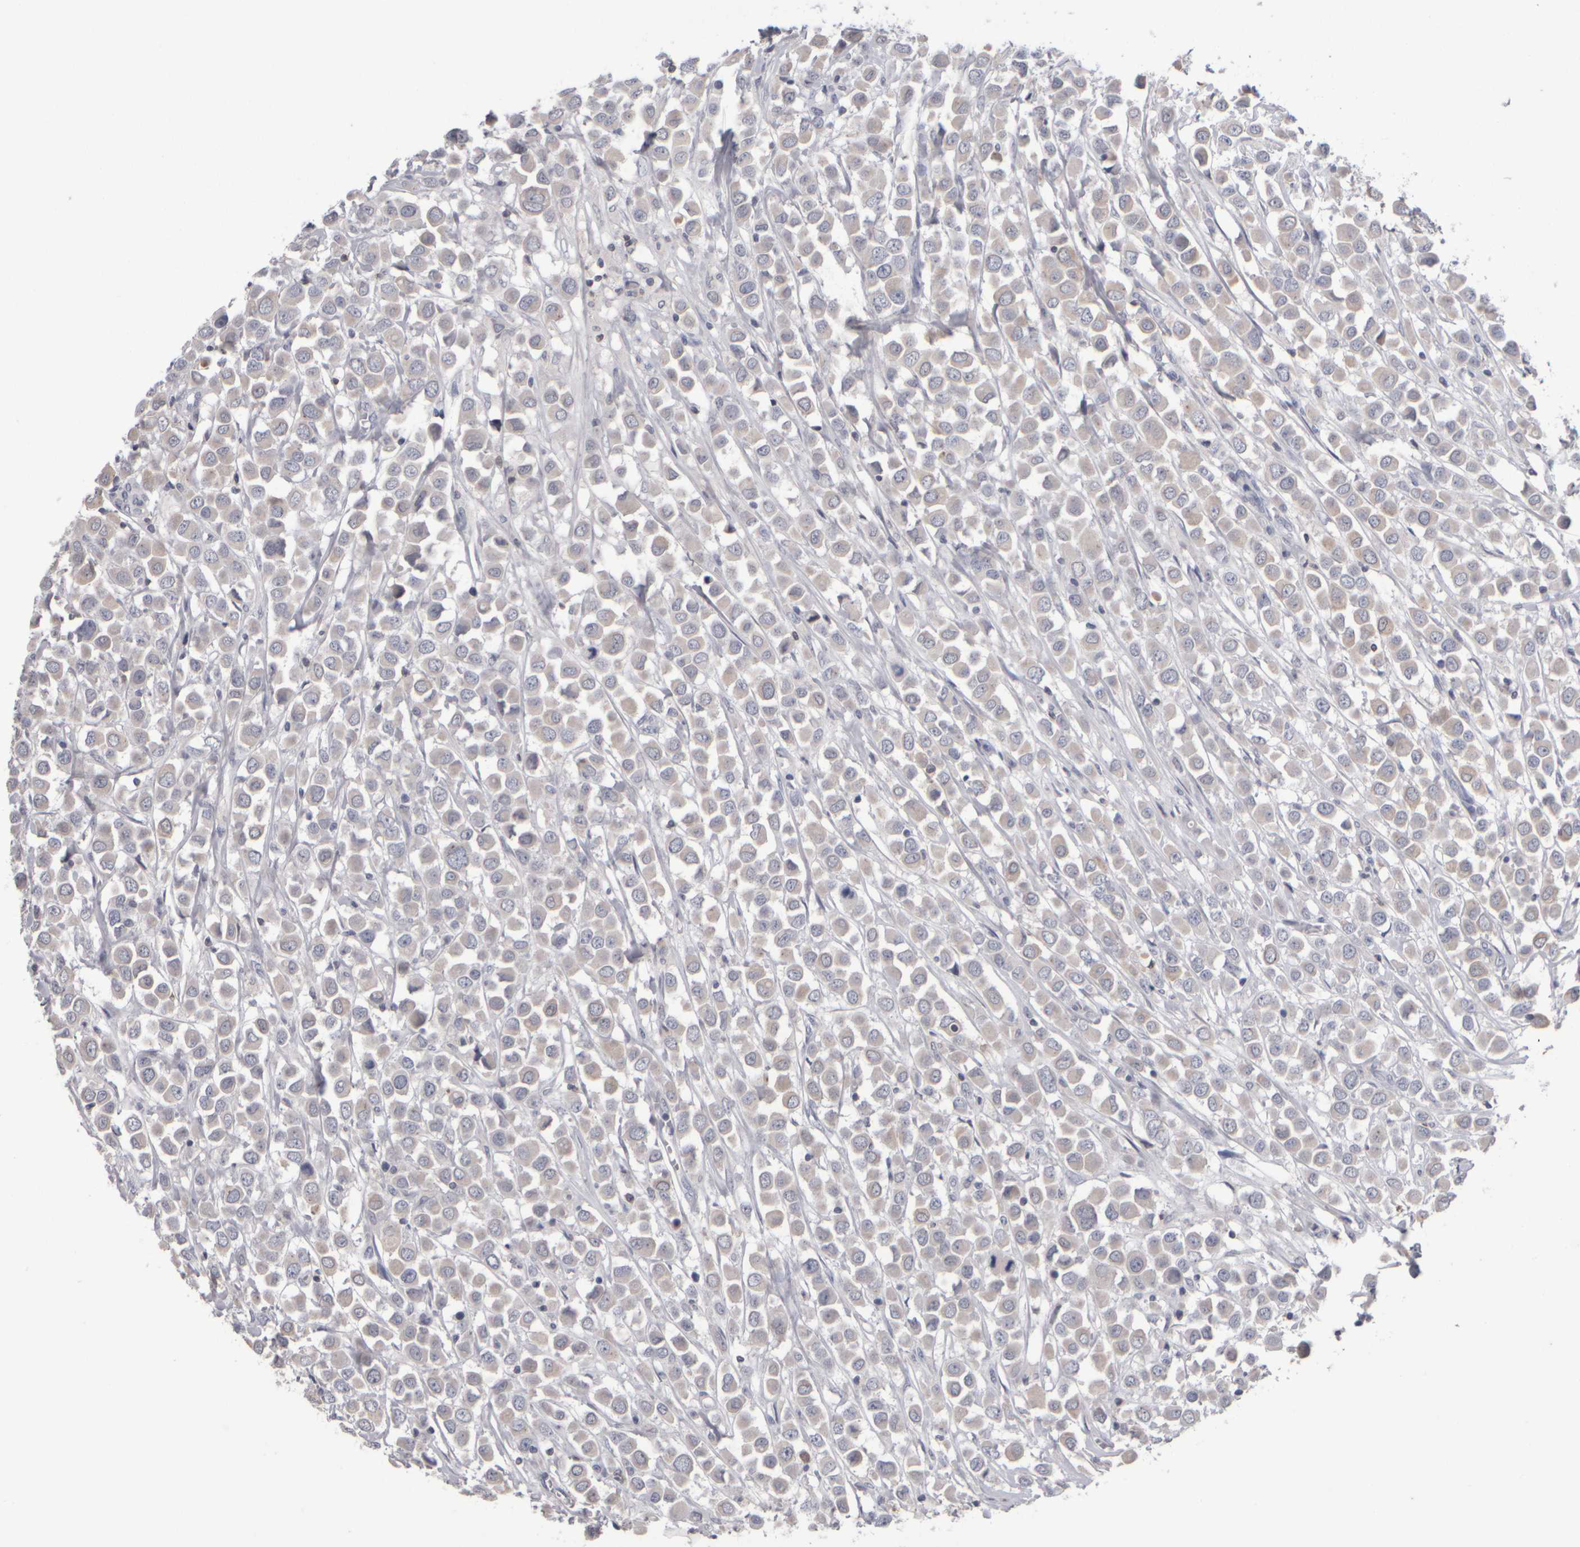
{"staining": {"intensity": "weak", "quantity": "<25%", "location": "cytoplasmic/membranous"}, "tissue": "breast cancer", "cell_type": "Tumor cells", "image_type": "cancer", "snomed": [{"axis": "morphology", "description": "Duct carcinoma"}, {"axis": "topography", "description": "Breast"}], "caption": "Infiltrating ductal carcinoma (breast) stained for a protein using immunohistochemistry (IHC) reveals no staining tumor cells.", "gene": "EPHX2", "patient": {"sex": "female", "age": 61}}